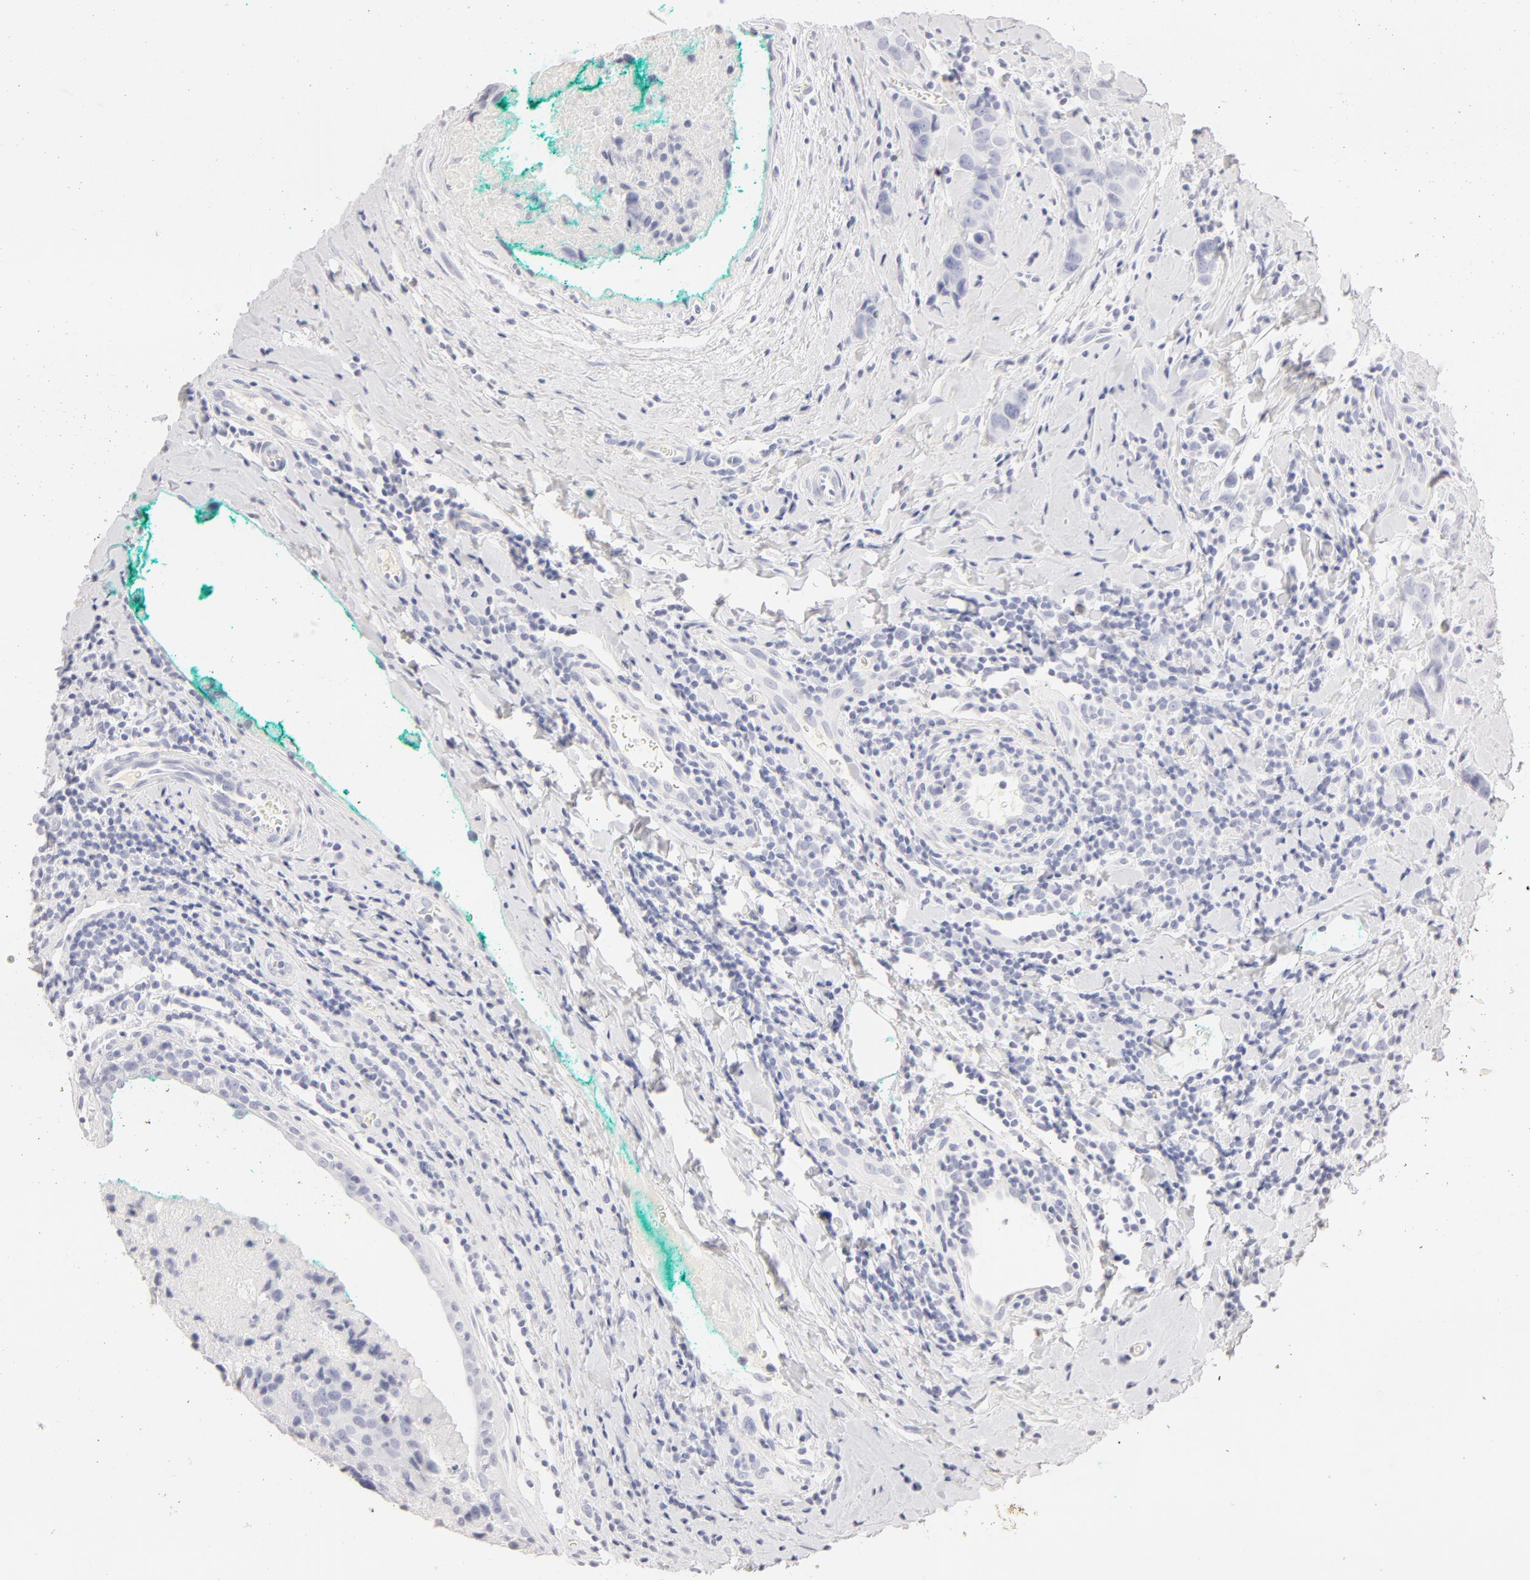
{"staining": {"intensity": "negative", "quantity": "none", "location": "none"}, "tissue": "breast cancer", "cell_type": "Tumor cells", "image_type": "cancer", "snomed": [{"axis": "morphology", "description": "Duct carcinoma"}, {"axis": "topography", "description": "Breast"}], "caption": "Breast cancer stained for a protein using IHC exhibits no expression tumor cells.", "gene": "LGALS7B", "patient": {"sex": "female", "age": 24}}